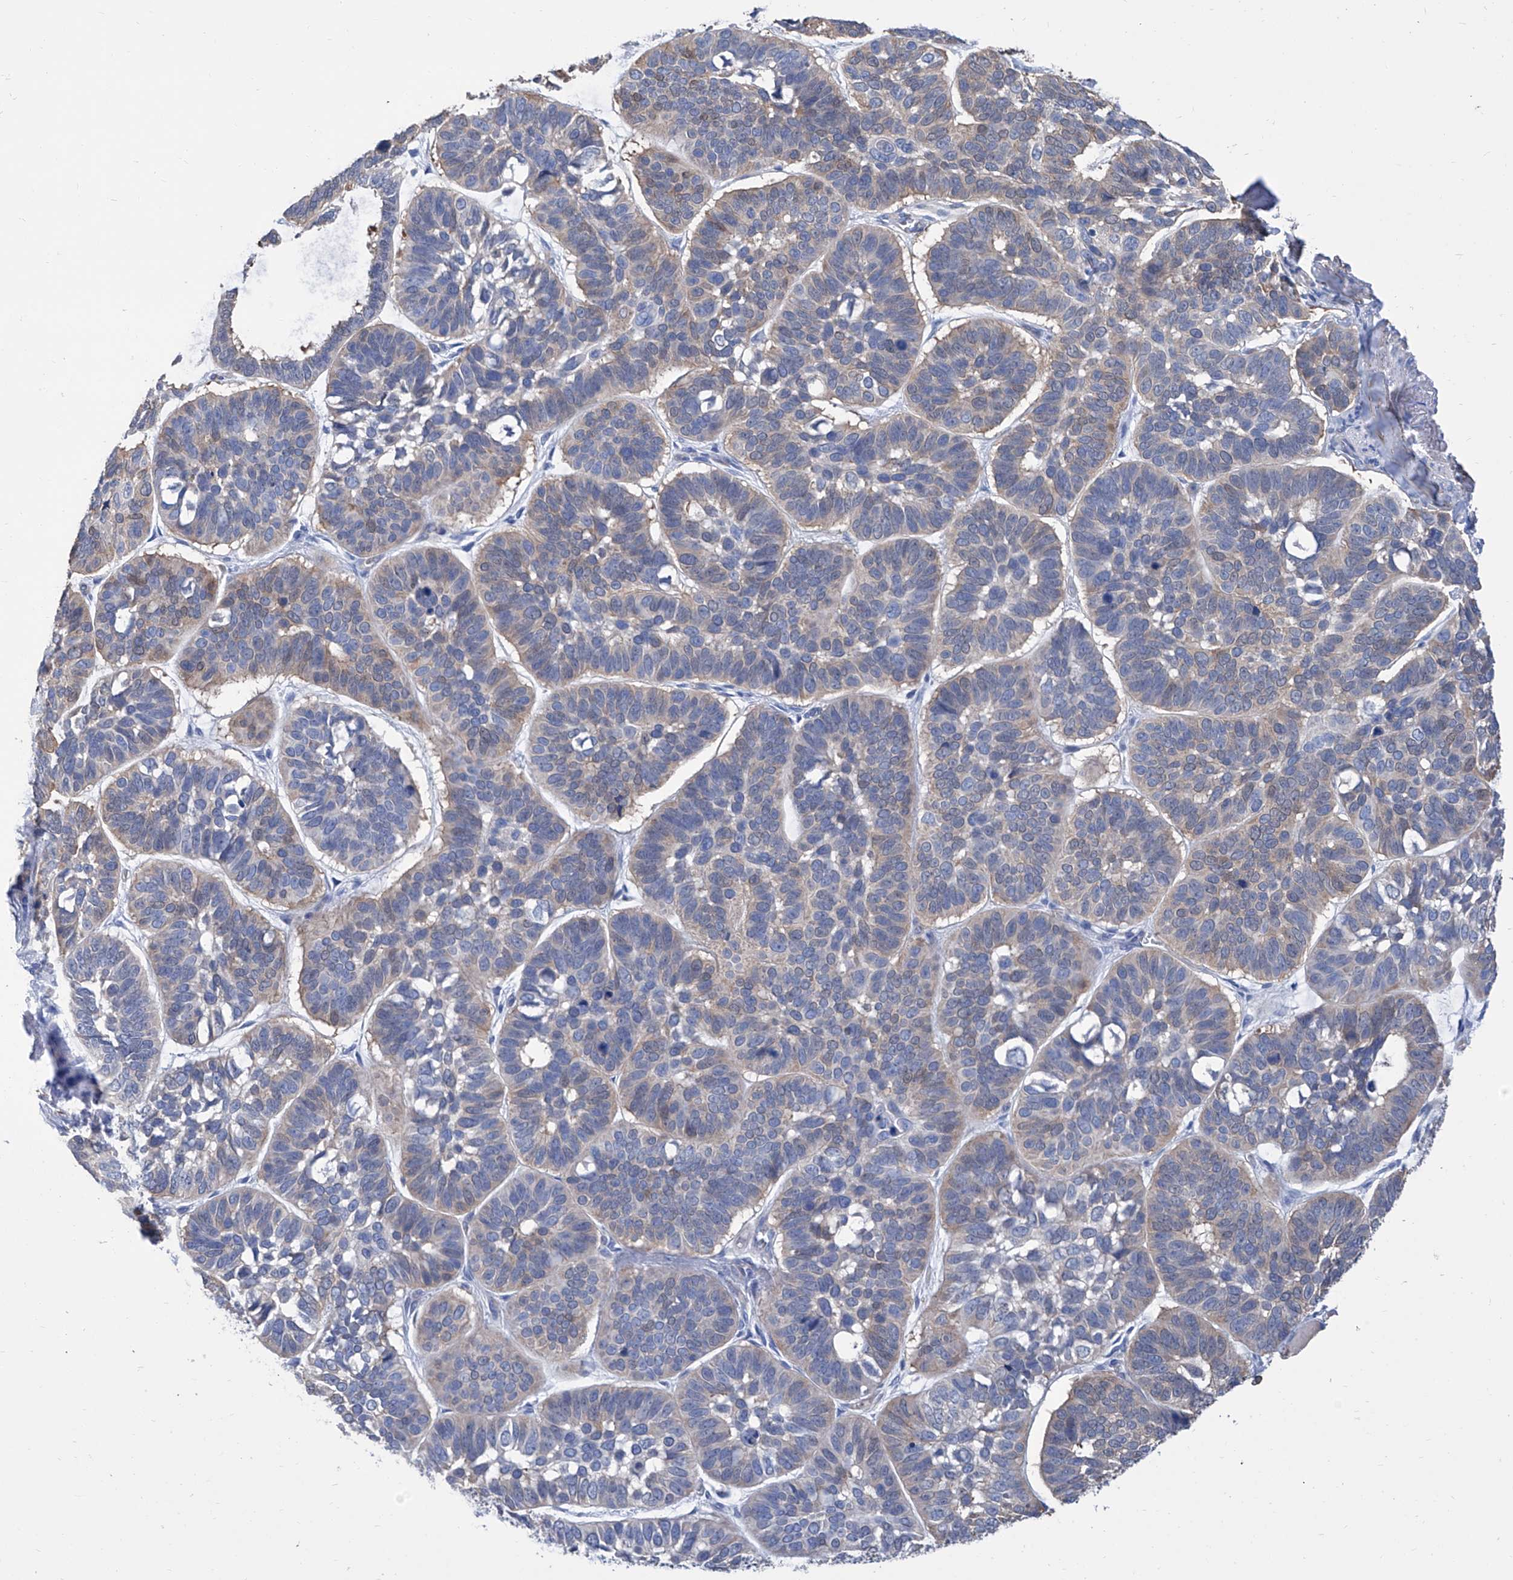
{"staining": {"intensity": "weak", "quantity": "25%-75%", "location": "cytoplasmic/membranous"}, "tissue": "skin cancer", "cell_type": "Tumor cells", "image_type": "cancer", "snomed": [{"axis": "morphology", "description": "Basal cell carcinoma"}, {"axis": "topography", "description": "Skin"}], "caption": "Skin basal cell carcinoma tissue shows weak cytoplasmic/membranous staining in about 25%-75% of tumor cells, visualized by immunohistochemistry. (DAB = brown stain, brightfield microscopy at high magnification).", "gene": "SMS", "patient": {"sex": "male", "age": 62}}